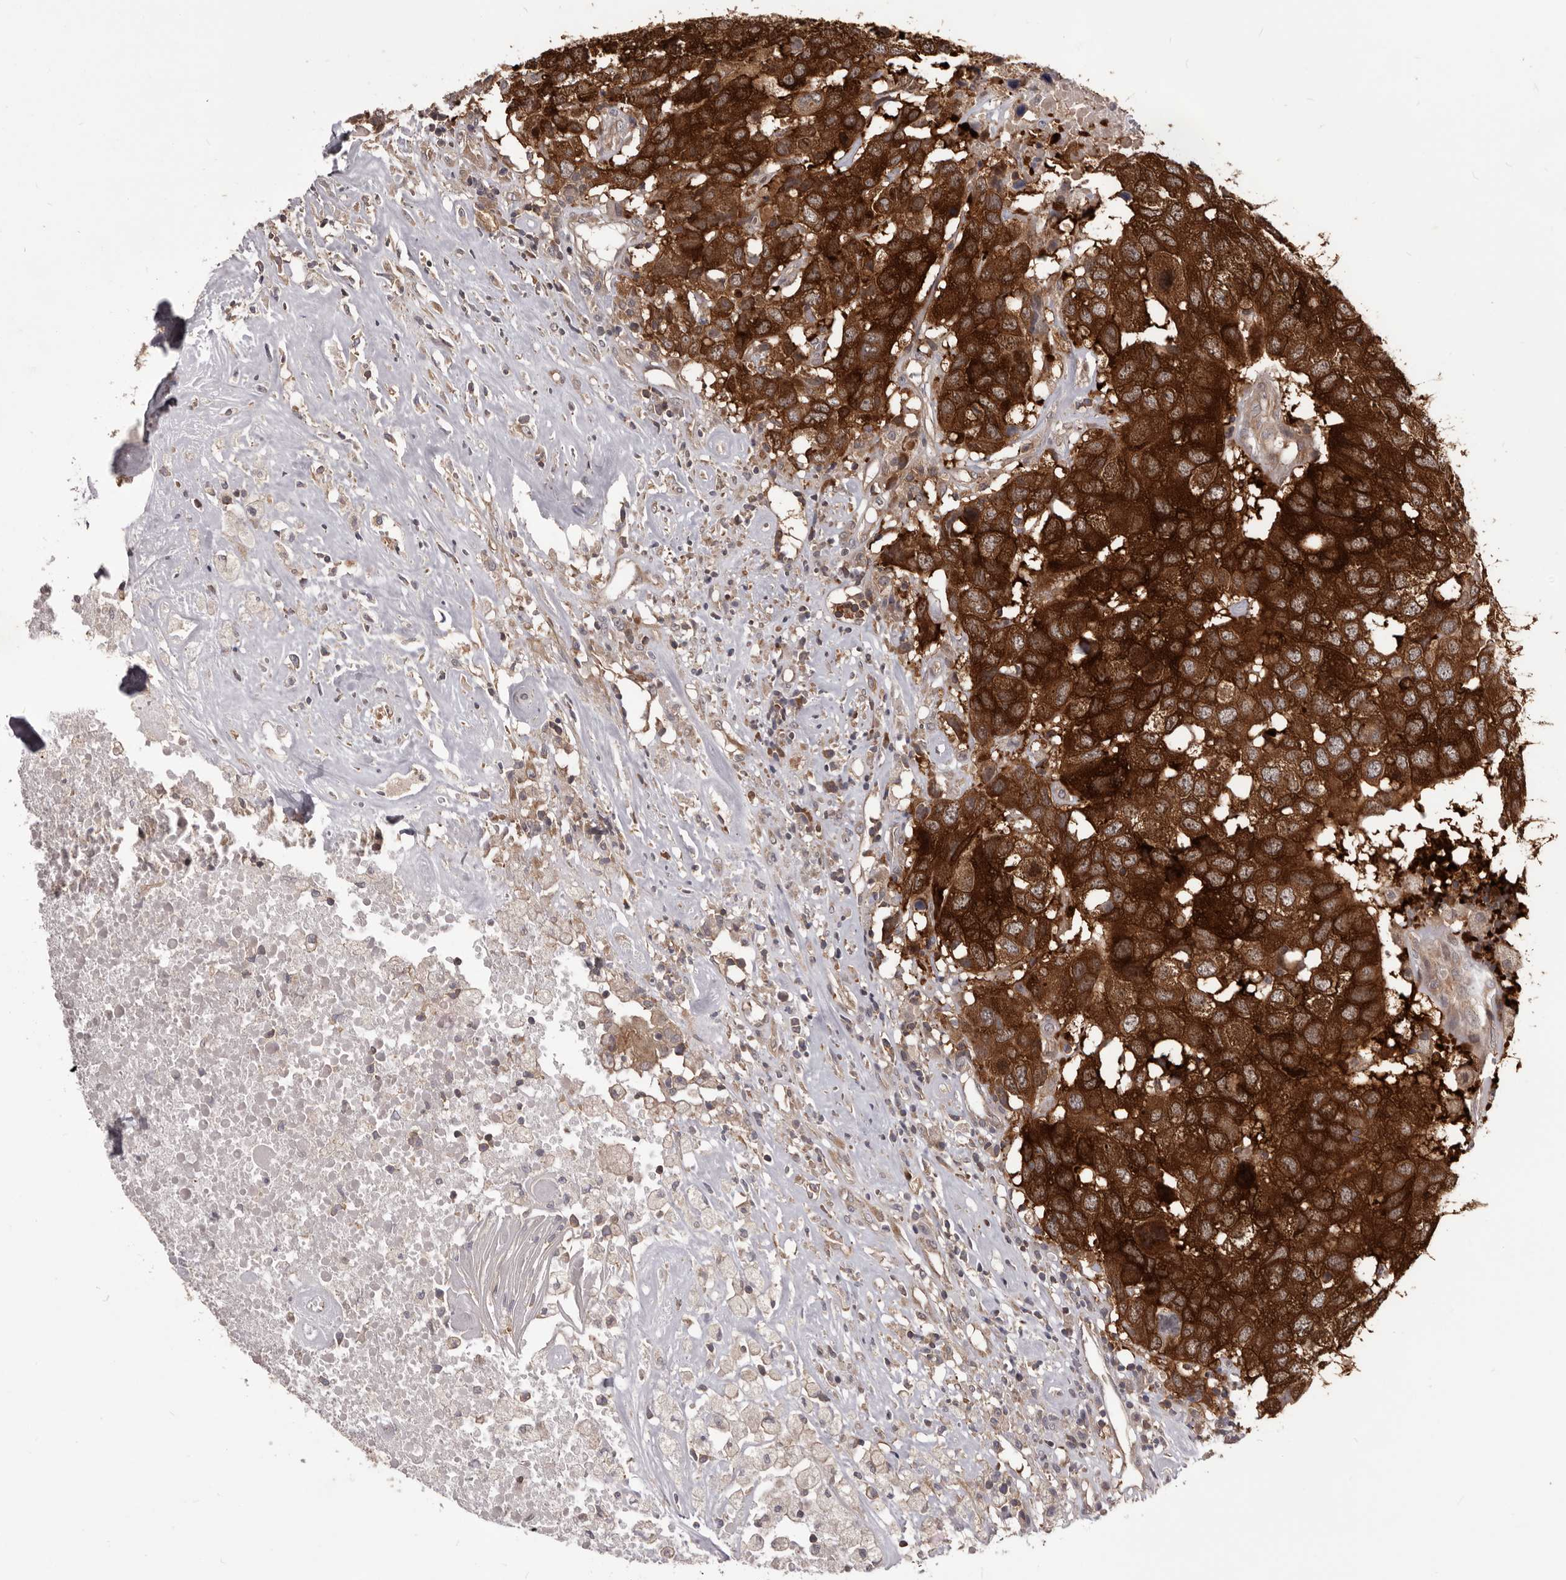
{"staining": {"intensity": "strong", "quantity": ">75%", "location": "cytoplasmic/membranous"}, "tissue": "head and neck cancer", "cell_type": "Tumor cells", "image_type": "cancer", "snomed": [{"axis": "morphology", "description": "Squamous cell carcinoma, NOS"}, {"axis": "topography", "description": "Head-Neck"}], "caption": "Squamous cell carcinoma (head and neck) stained with a protein marker displays strong staining in tumor cells.", "gene": "HBS1L", "patient": {"sex": "male", "age": 66}}